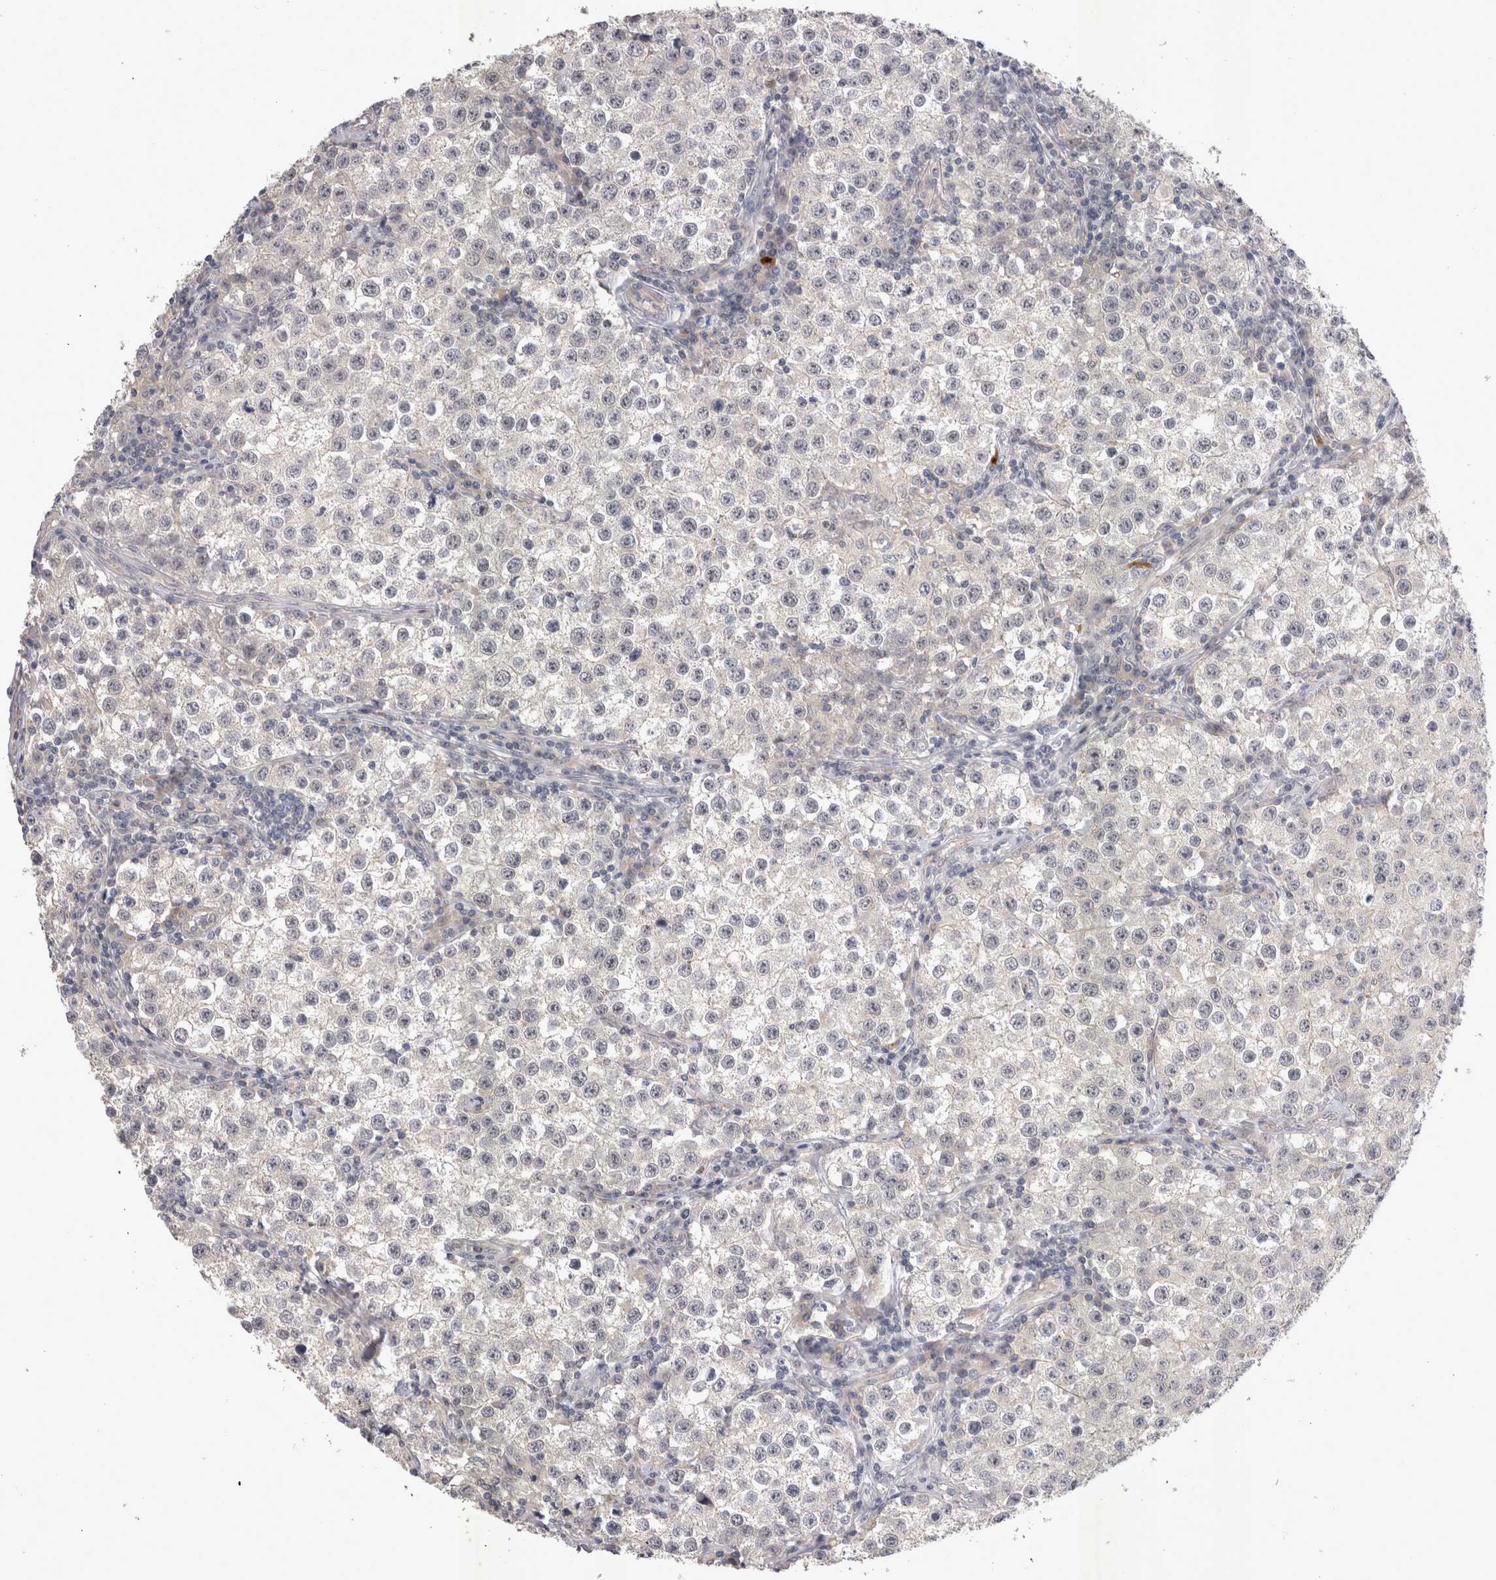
{"staining": {"intensity": "negative", "quantity": "none", "location": "none"}, "tissue": "testis cancer", "cell_type": "Tumor cells", "image_type": "cancer", "snomed": [{"axis": "morphology", "description": "Seminoma, NOS"}, {"axis": "morphology", "description": "Carcinoma, Embryonal, NOS"}, {"axis": "topography", "description": "Testis"}], "caption": "Tumor cells are negative for brown protein staining in testis cancer. (DAB immunohistochemistry with hematoxylin counter stain).", "gene": "CTBS", "patient": {"sex": "male", "age": 43}}